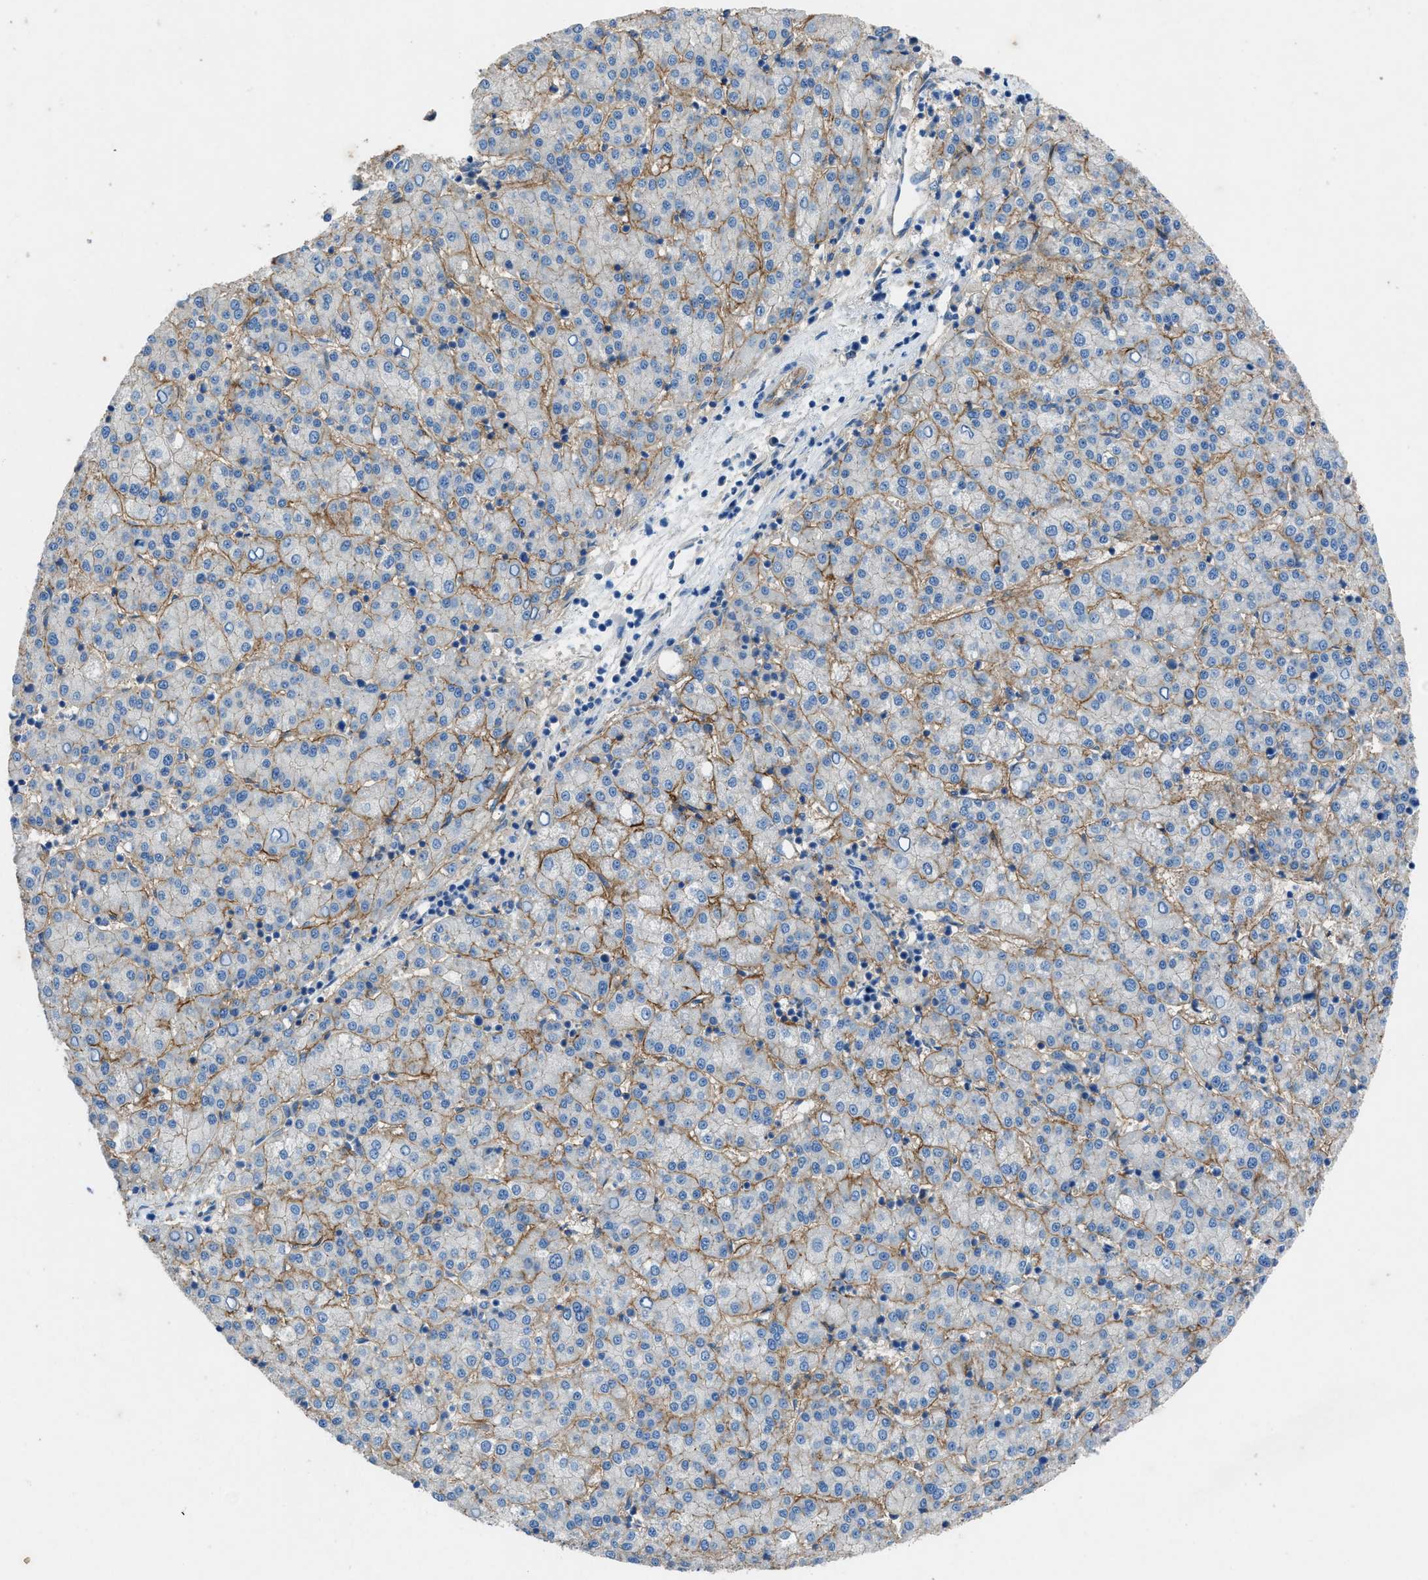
{"staining": {"intensity": "negative", "quantity": "none", "location": "none"}, "tissue": "liver cancer", "cell_type": "Tumor cells", "image_type": "cancer", "snomed": [{"axis": "morphology", "description": "Carcinoma, Hepatocellular, NOS"}, {"axis": "topography", "description": "Liver"}], "caption": "Immunohistochemistry (IHC) of human liver cancer shows no expression in tumor cells.", "gene": "PTGFRN", "patient": {"sex": "female", "age": 58}}